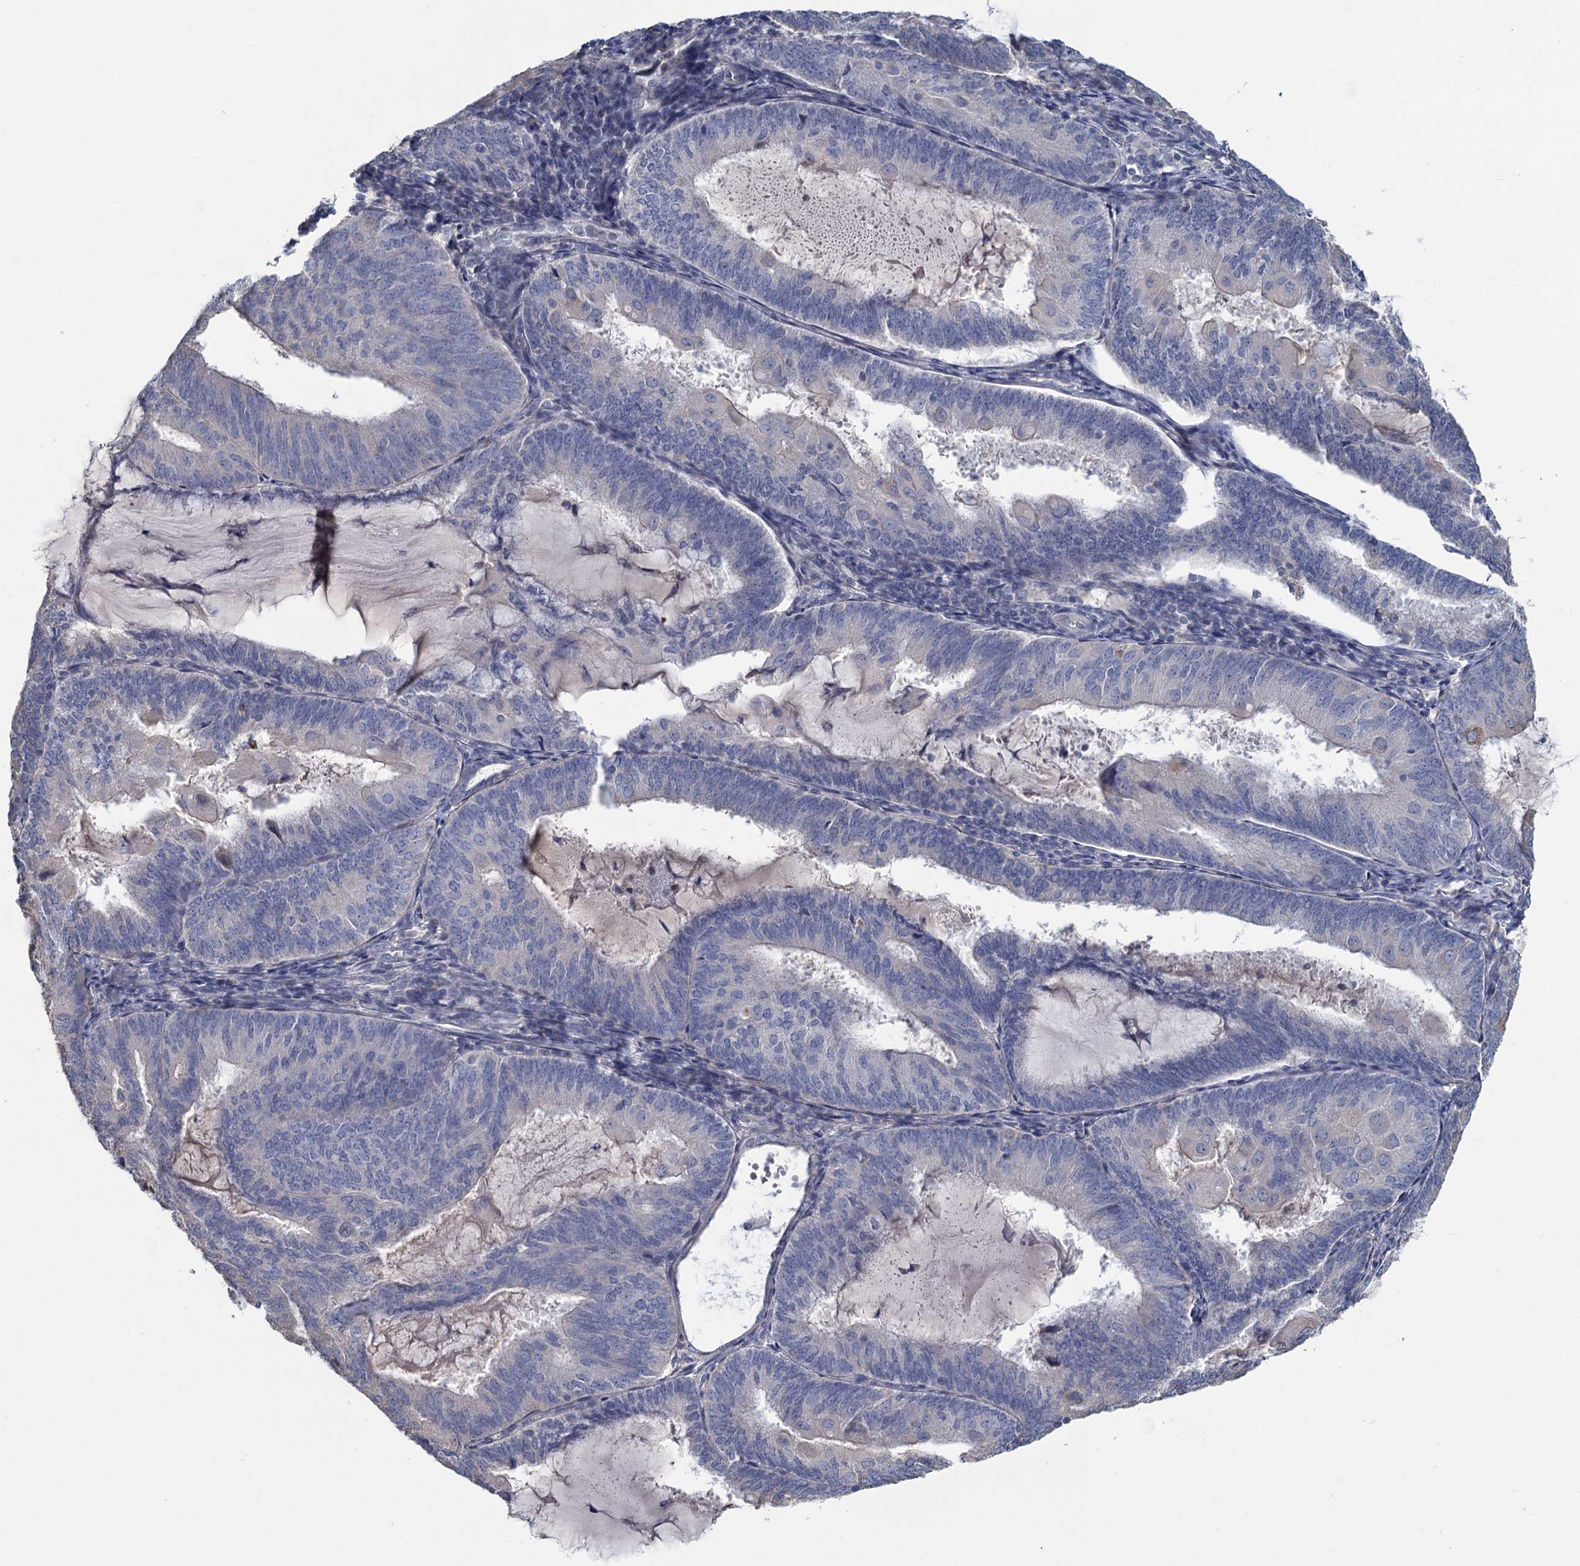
{"staining": {"intensity": "negative", "quantity": "none", "location": "none"}, "tissue": "endometrial cancer", "cell_type": "Tumor cells", "image_type": "cancer", "snomed": [{"axis": "morphology", "description": "Adenocarcinoma, NOS"}, {"axis": "topography", "description": "Endometrium"}], "caption": "IHC micrograph of neoplastic tissue: human endometrial adenocarcinoma stained with DAB demonstrates no significant protein staining in tumor cells. The staining was performed using DAB to visualize the protein expression in brown, while the nuclei were stained in blue with hematoxylin (Magnification: 20x).", "gene": "HES2", "patient": {"sex": "female", "age": 81}}